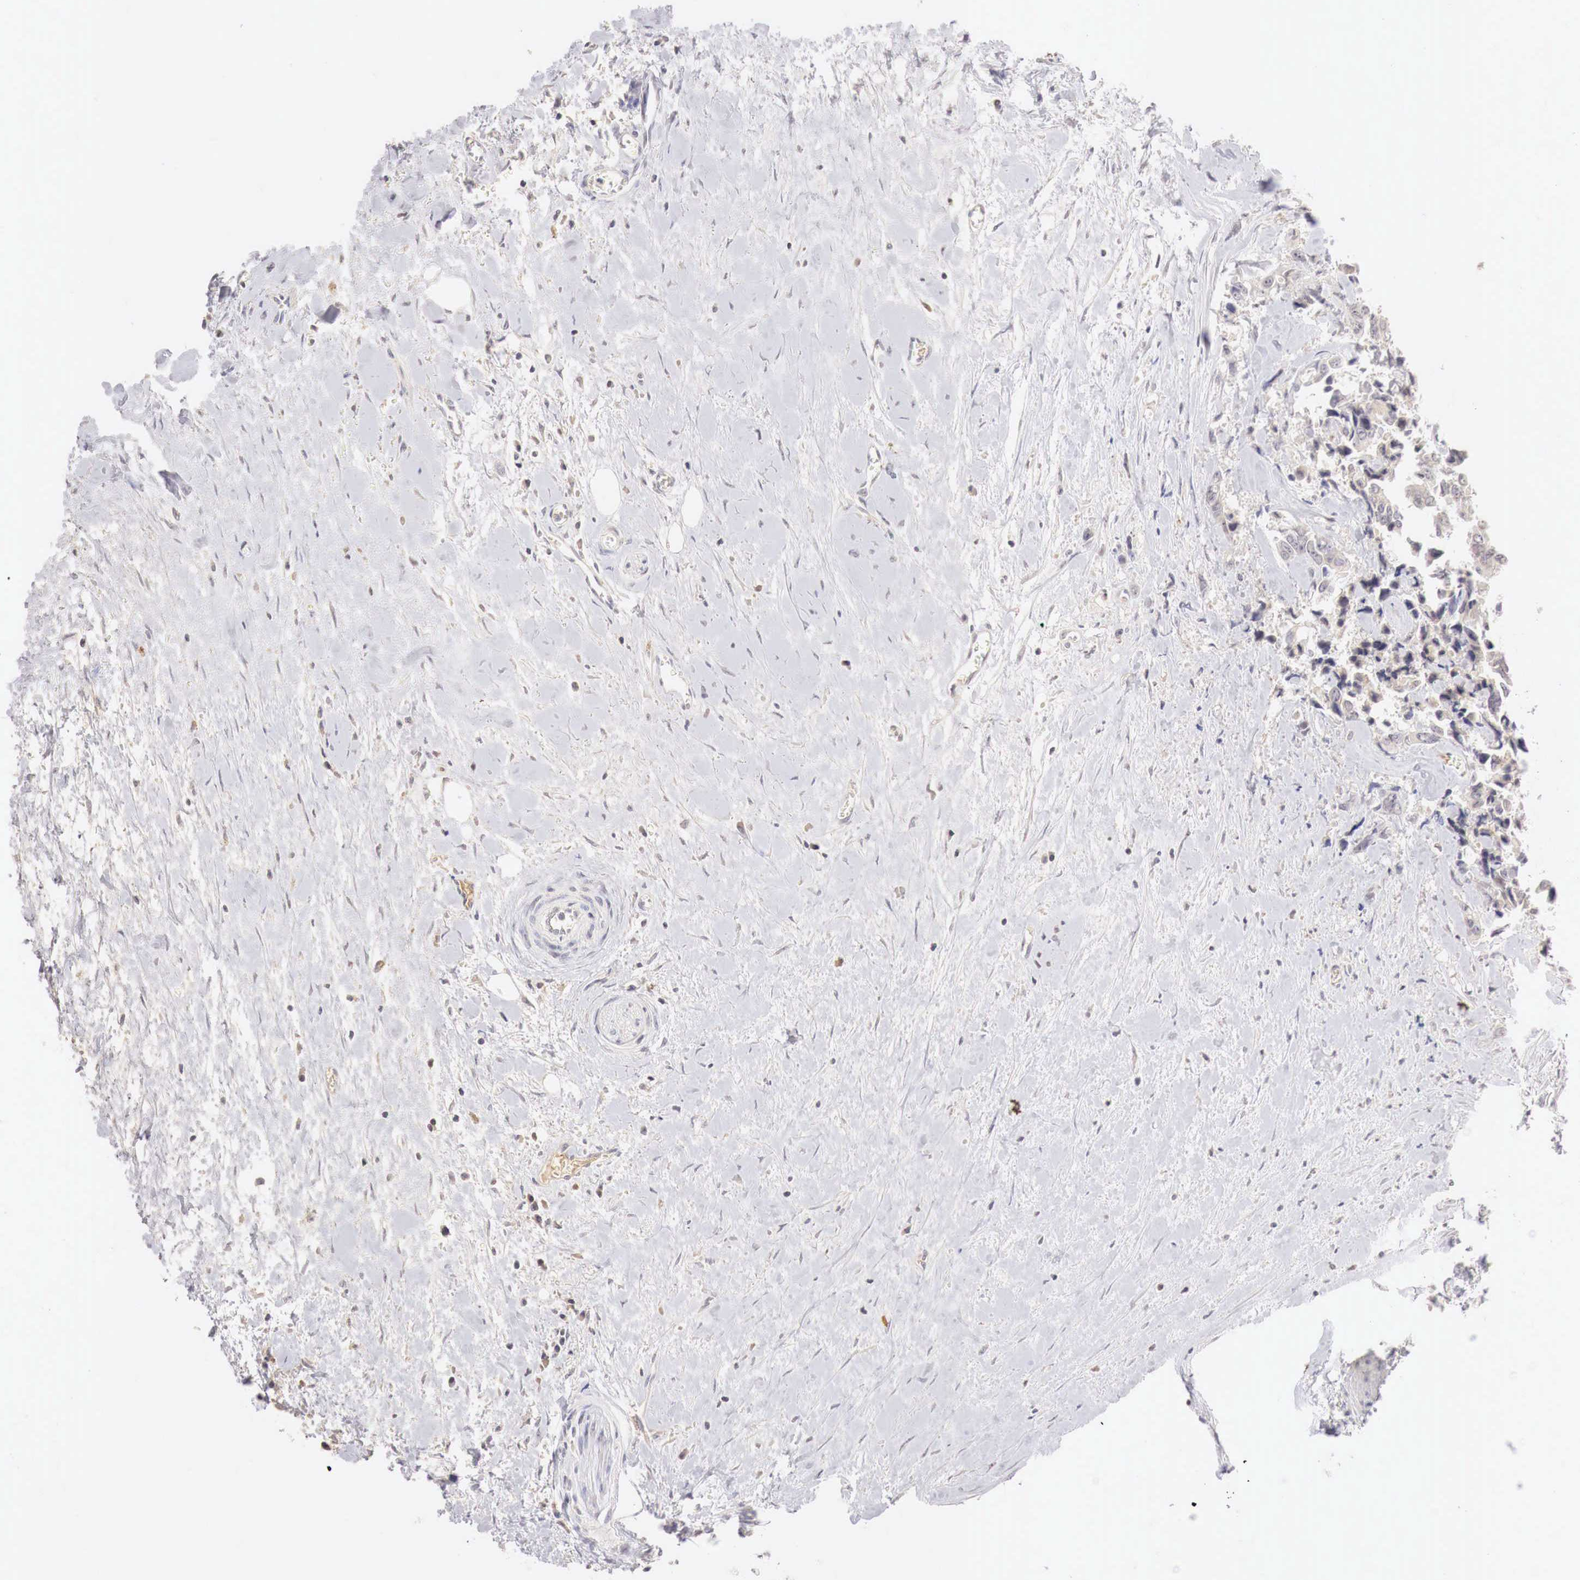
{"staining": {"intensity": "weak", "quantity": "25%-75%", "location": "cytoplasmic/membranous"}, "tissue": "colorectal cancer", "cell_type": "Tumor cells", "image_type": "cancer", "snomed": [{"axis": "morphology", "description": "Adenocarcinoma, NOS"}, {"axis": "topography", "description": "Rectum"}], "caption": "Colorectal cancer was stained to show a protein in brown. There is low levels of weak cytoplasmic/membranous expression in approximately 25%-75% of tumor cells.", "gene": "GATA1", "patient": {"sex": "male", "age": 76}}